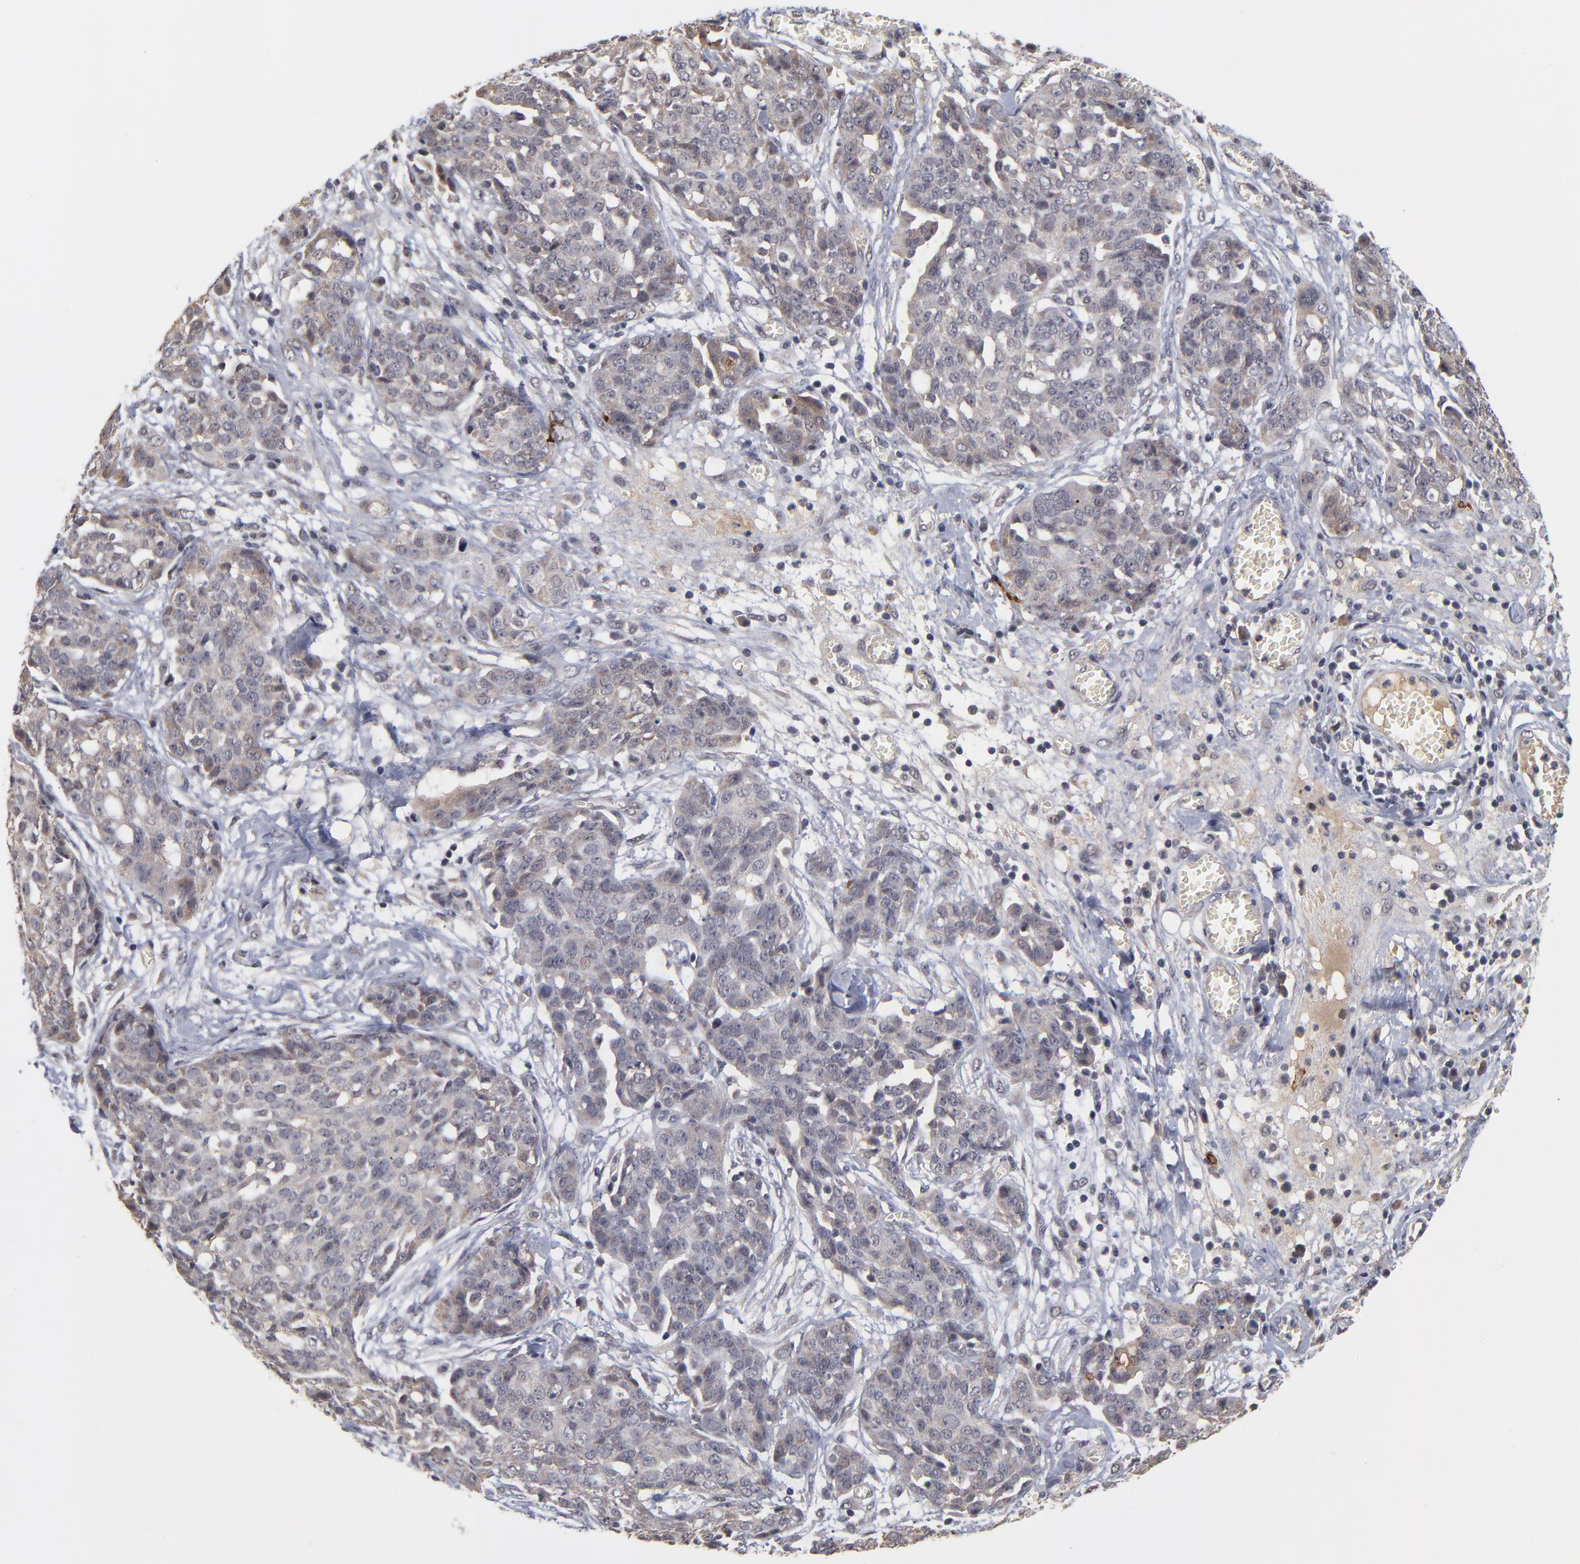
{"staining": {"intensity": "weak", "quantity": "25%-75%", "location": "cytoplasmic/membranous,nuclear"}, "tissue": "ovarian cancer", "cell_type": "Tumor cells", "image_type": "cancer", "snomed": [{"axis": "morphology", "description": "Cystadenocarcinoma, serous, NOS"}, {"axis": "topography", "description": "Soft tissue"}, {"axis": "topography", "description": "Ovary"}], "caption": "DAB (3,3'-diaminobenzidine) immunohistochemical staining of ovarian serous cystadenocarcinoma demonstrates weak cytoplasmic/membranous and nuclear protein positivity in approximately 25%-75% of tumor cells.", "gene": "WSB1", "patient": {"sex": "female", "age": 57}}